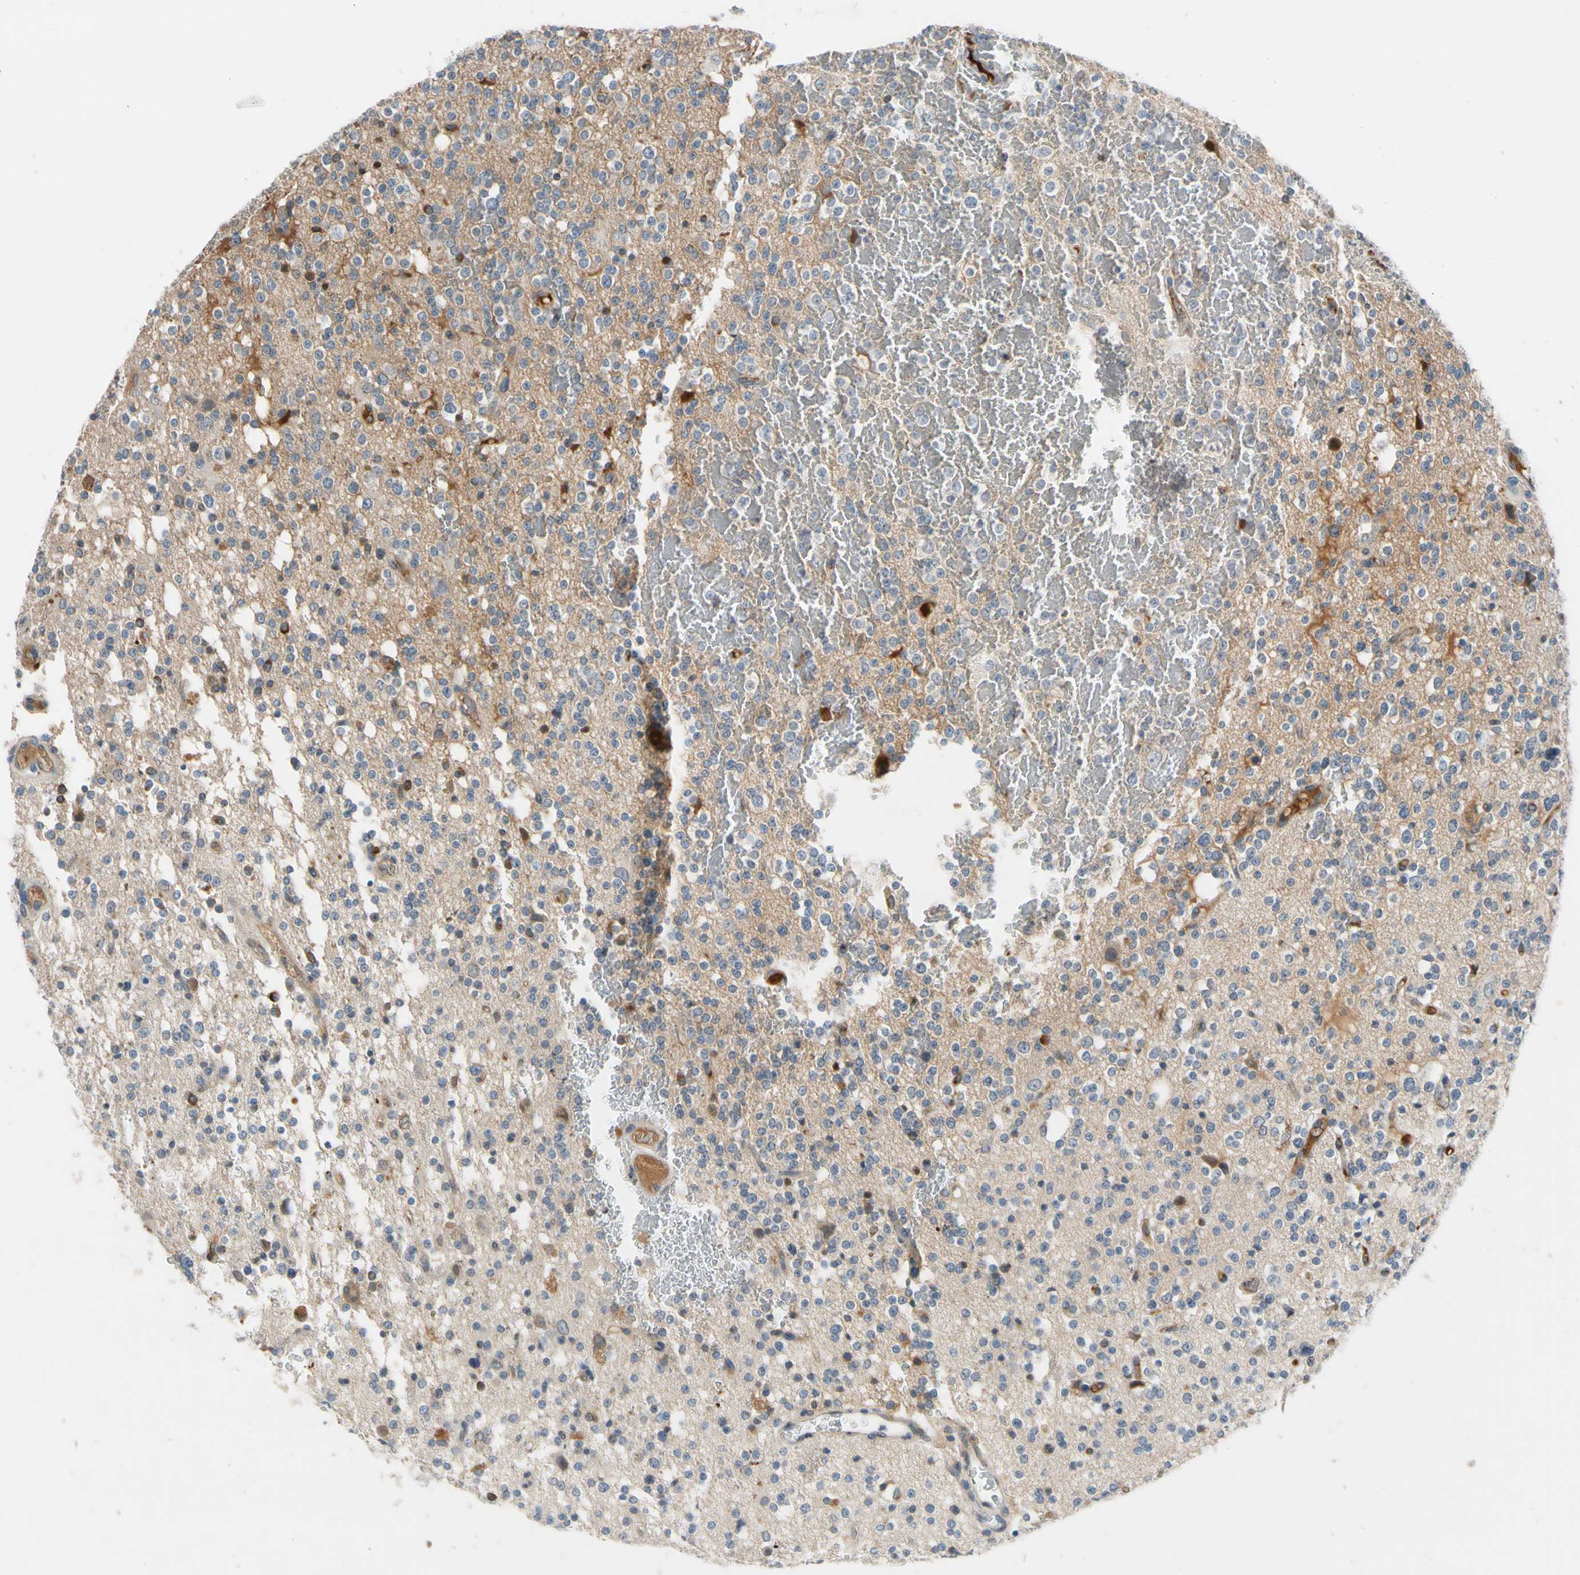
{"staining": {"intensity": "moderate", "quantity": "<25%", "location": "cytoplasmic/membranous"}, "tissue": "glioma", "cell_type": "Tumor cells", "image_type": "cancer", "snomed": [{"axis": "morphology", "description": "Glioma, malignant, High grade"}, {"axis": "topography", "description": "Brain"}], "caption": "High-magnification brightfield microscopy of glioma stained with DAB (brown) and counterstained with hematoxylin (blue). tumor cells exhibit moderate cytoplasmic/membranous positivity is identified in approximately<25% of cells.", "gene": "CNDP1", "patient": {"sex": "male", "age": 47}}